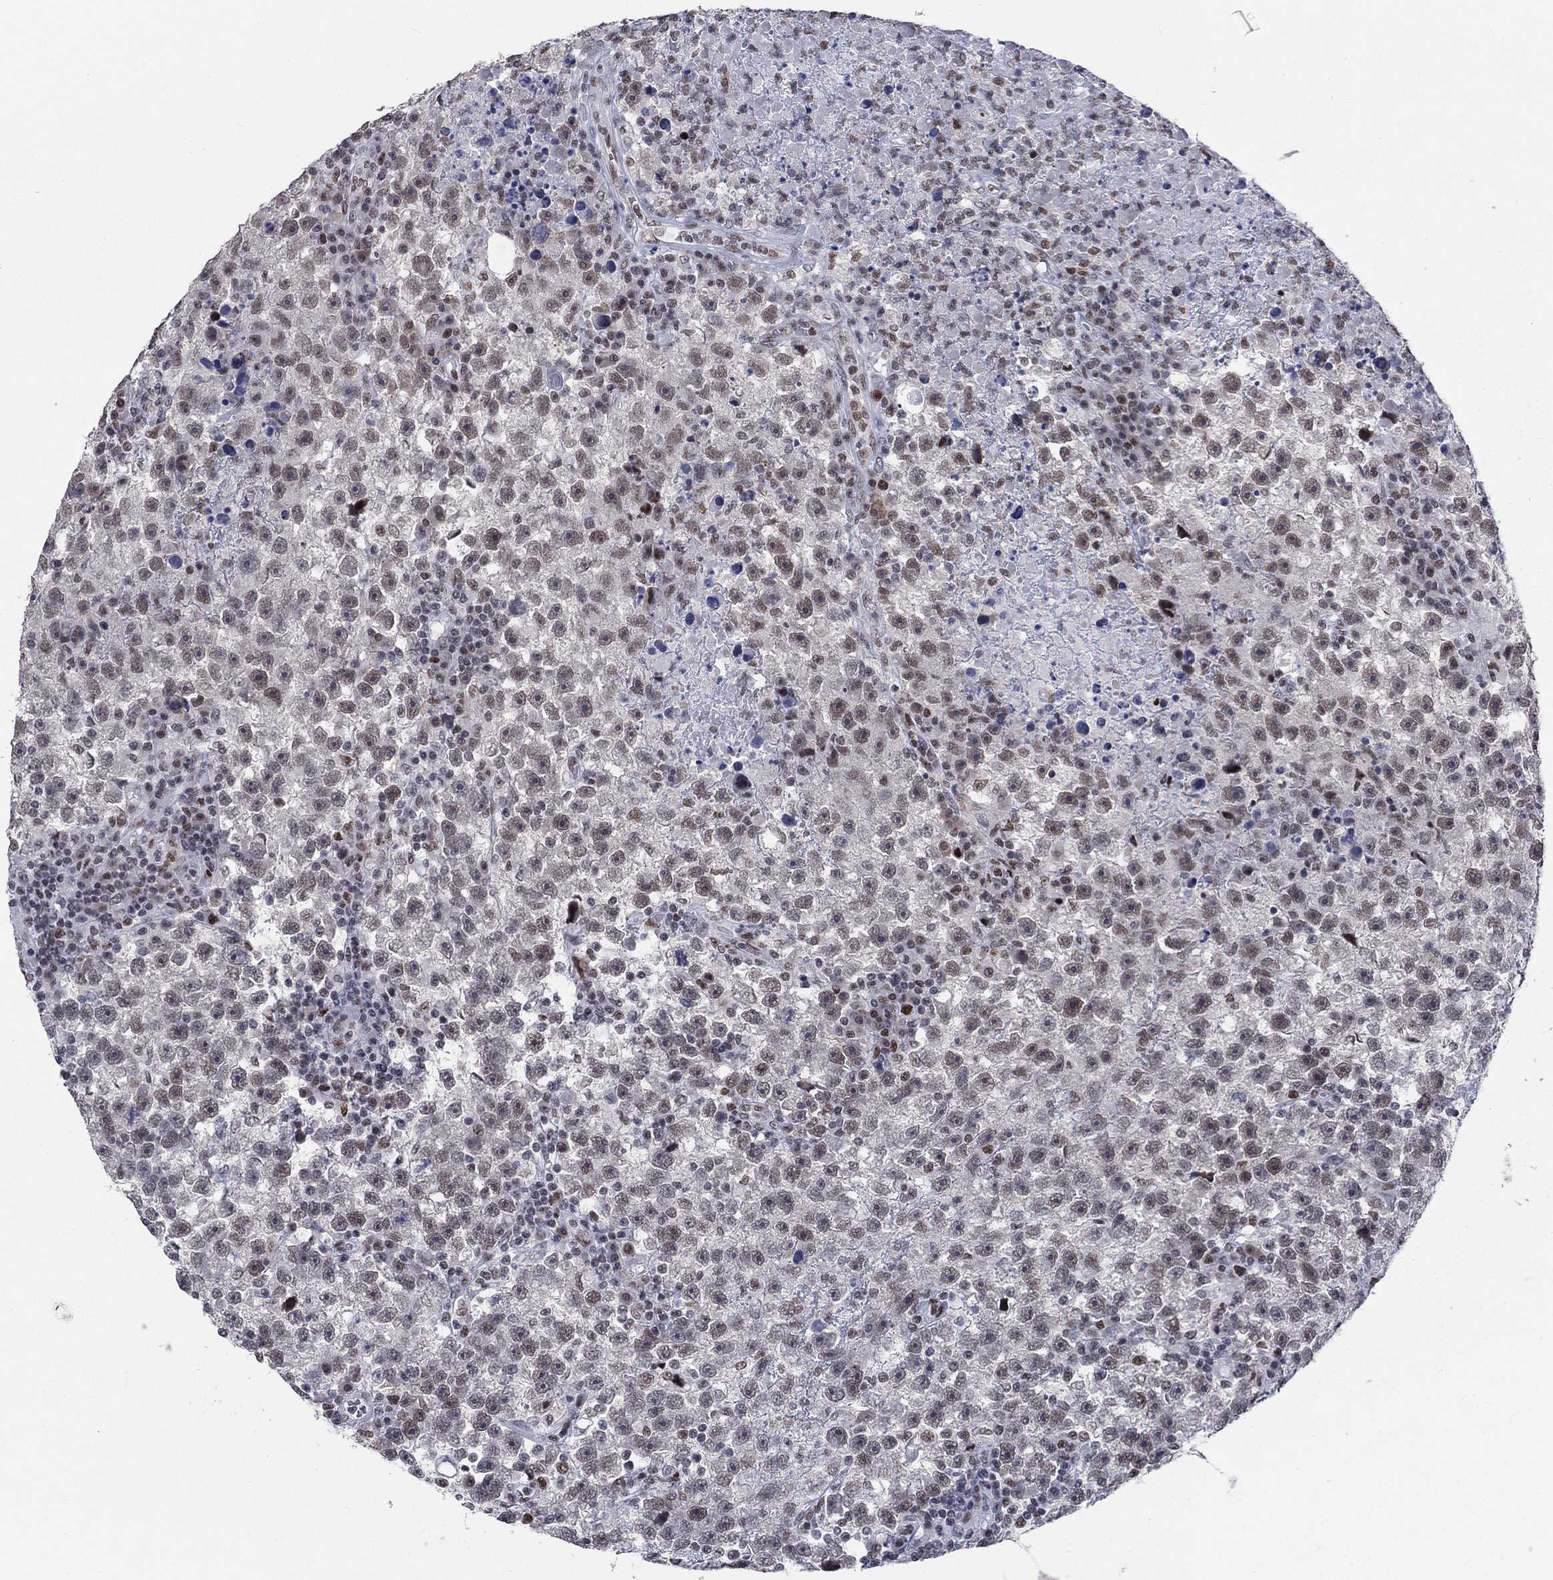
{"staining": {"intensity": "weak", "quantity": "25%-75%", "location": "nuclear"}, "tissue": "testis cancer", "cell_type": "Tumor cells", "image_type": "cancer", "snomed": [{"axis": "morphology", "description": "Seminoma, NOS"}, {"axis": "topography", "description": "Testis"}], "caption": "An immunohistochemistry (IHC) photomicrograph of tumor tissue is shown. Protein staining in brown labels weak nuclear positivity in testis seminoma within tumor cells.", "gene": "HCFC1", "patient": {"sex": "male", "age": 47}}